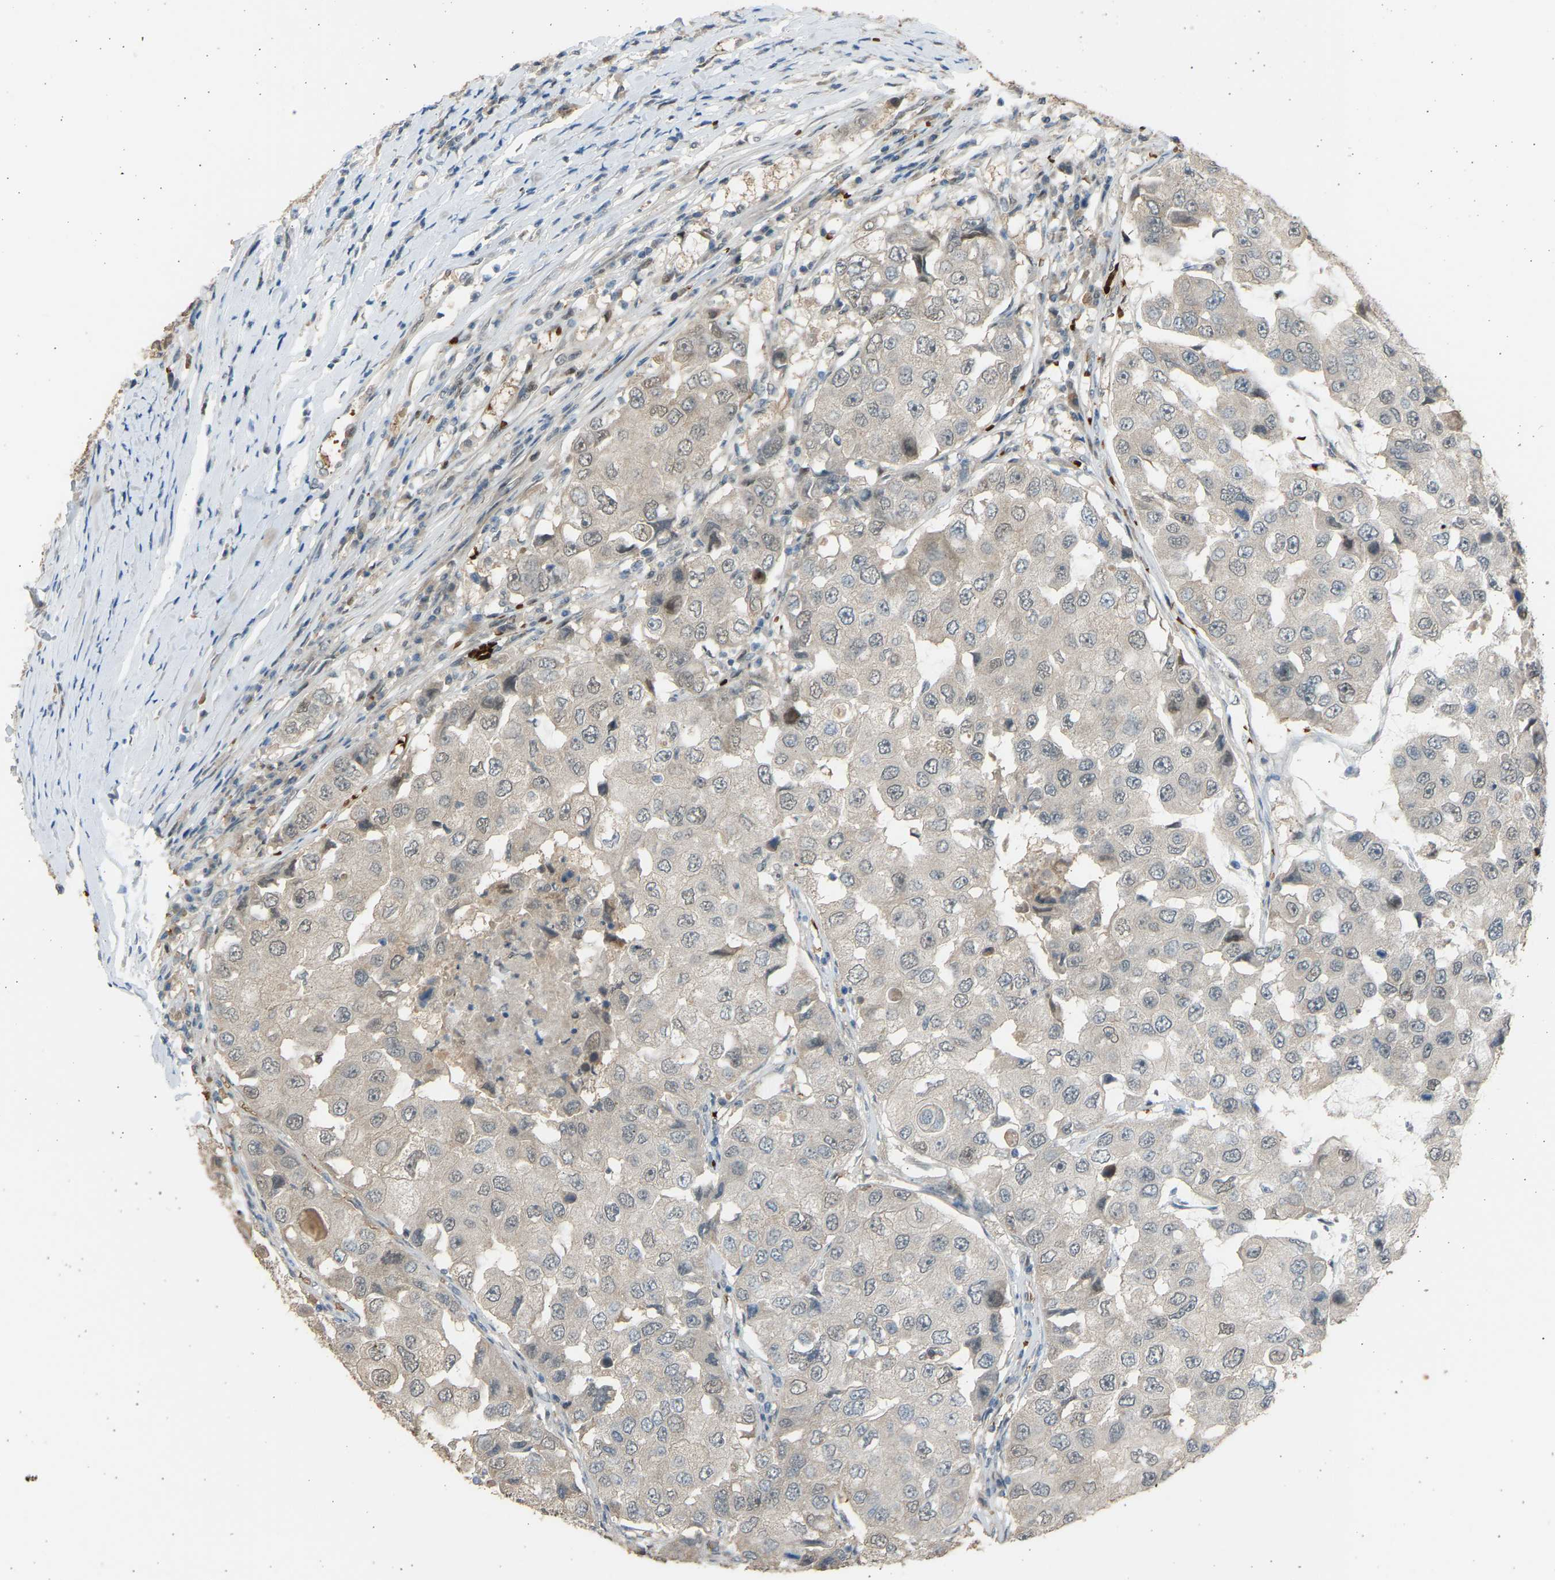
{"staining": {"intensity": "weak", "quantity": "<25%", "location": "cytoplasmic/membranous,nuclear"}, "tissue": "breast cancer", "cell_type": "Tumor cells", "image_type": "cancer", "snomed": [{"axis": "morphology", "description": "Duct carcinoma"}, {"axis": "topography", "description": "Breast"}], "caption": "DAB (3,3'-diaminobenzidine) immunohistochemical staining of breast cancer (intraductal carcinoma) demonstrates no significant expression in tumor cells. (Brightfield microscopy of DAB IHC at high magnification).", "gene": "BIRC2", "patient": {"sex": "female", "age": 27}}